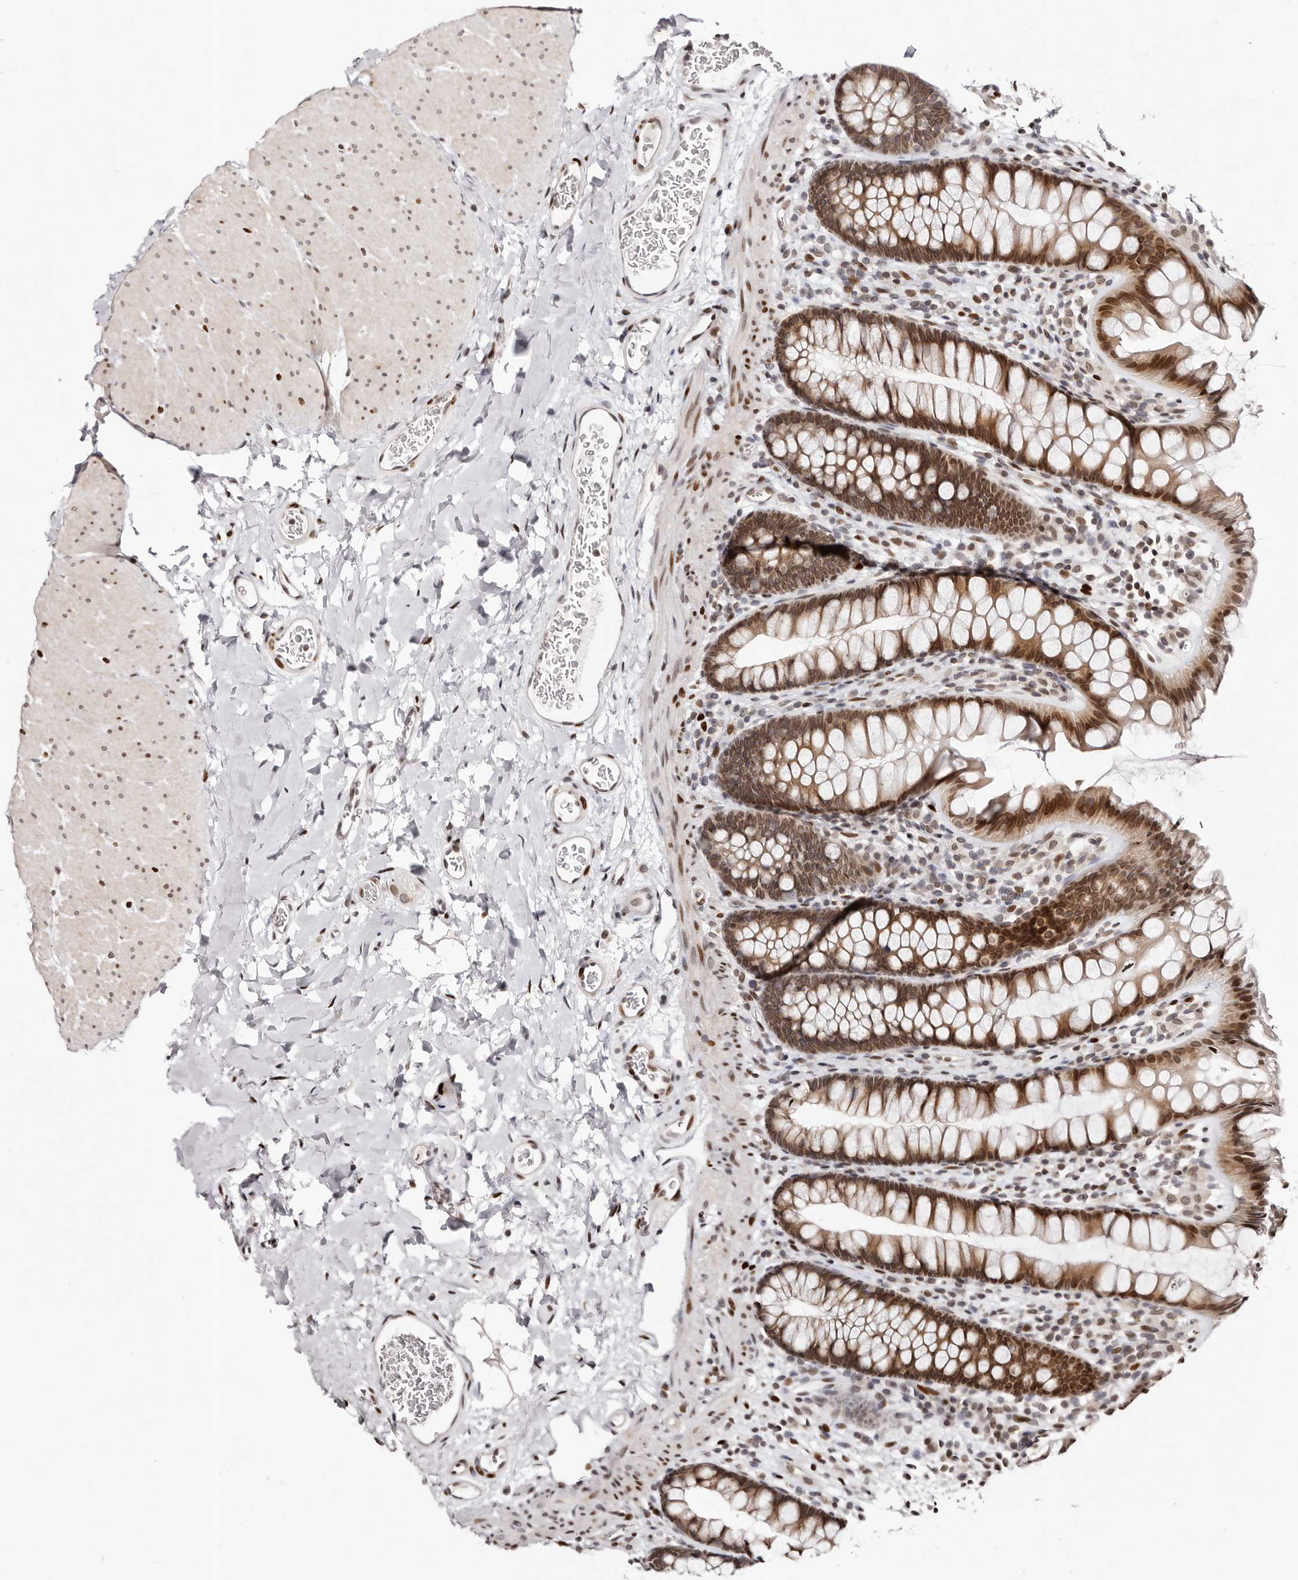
{"staining": {"intensity": "weak", "quantity": ">75%", "location": "nuclear"}, "tissue": "colon", "cell_type": "Endothelial cells", "image_type": "normal", "snomed": [{"axis": "morphology", "description": "Normal tissue, NOS"}, {"axis": "topography", "description": "Colon"}], "caption": "Immunohistochemistry staining of benign colon, which shows low levels of weak nuclear staining in approximately >75% of endothelial cells indicating weak nuclear protein staining. The staining was performed using DAB (brown) for protein detection and nuclei were counterstained in hematoxylin (blue).", "gene": "NUP153", "patient": {"sex": "female", "age": 62}}